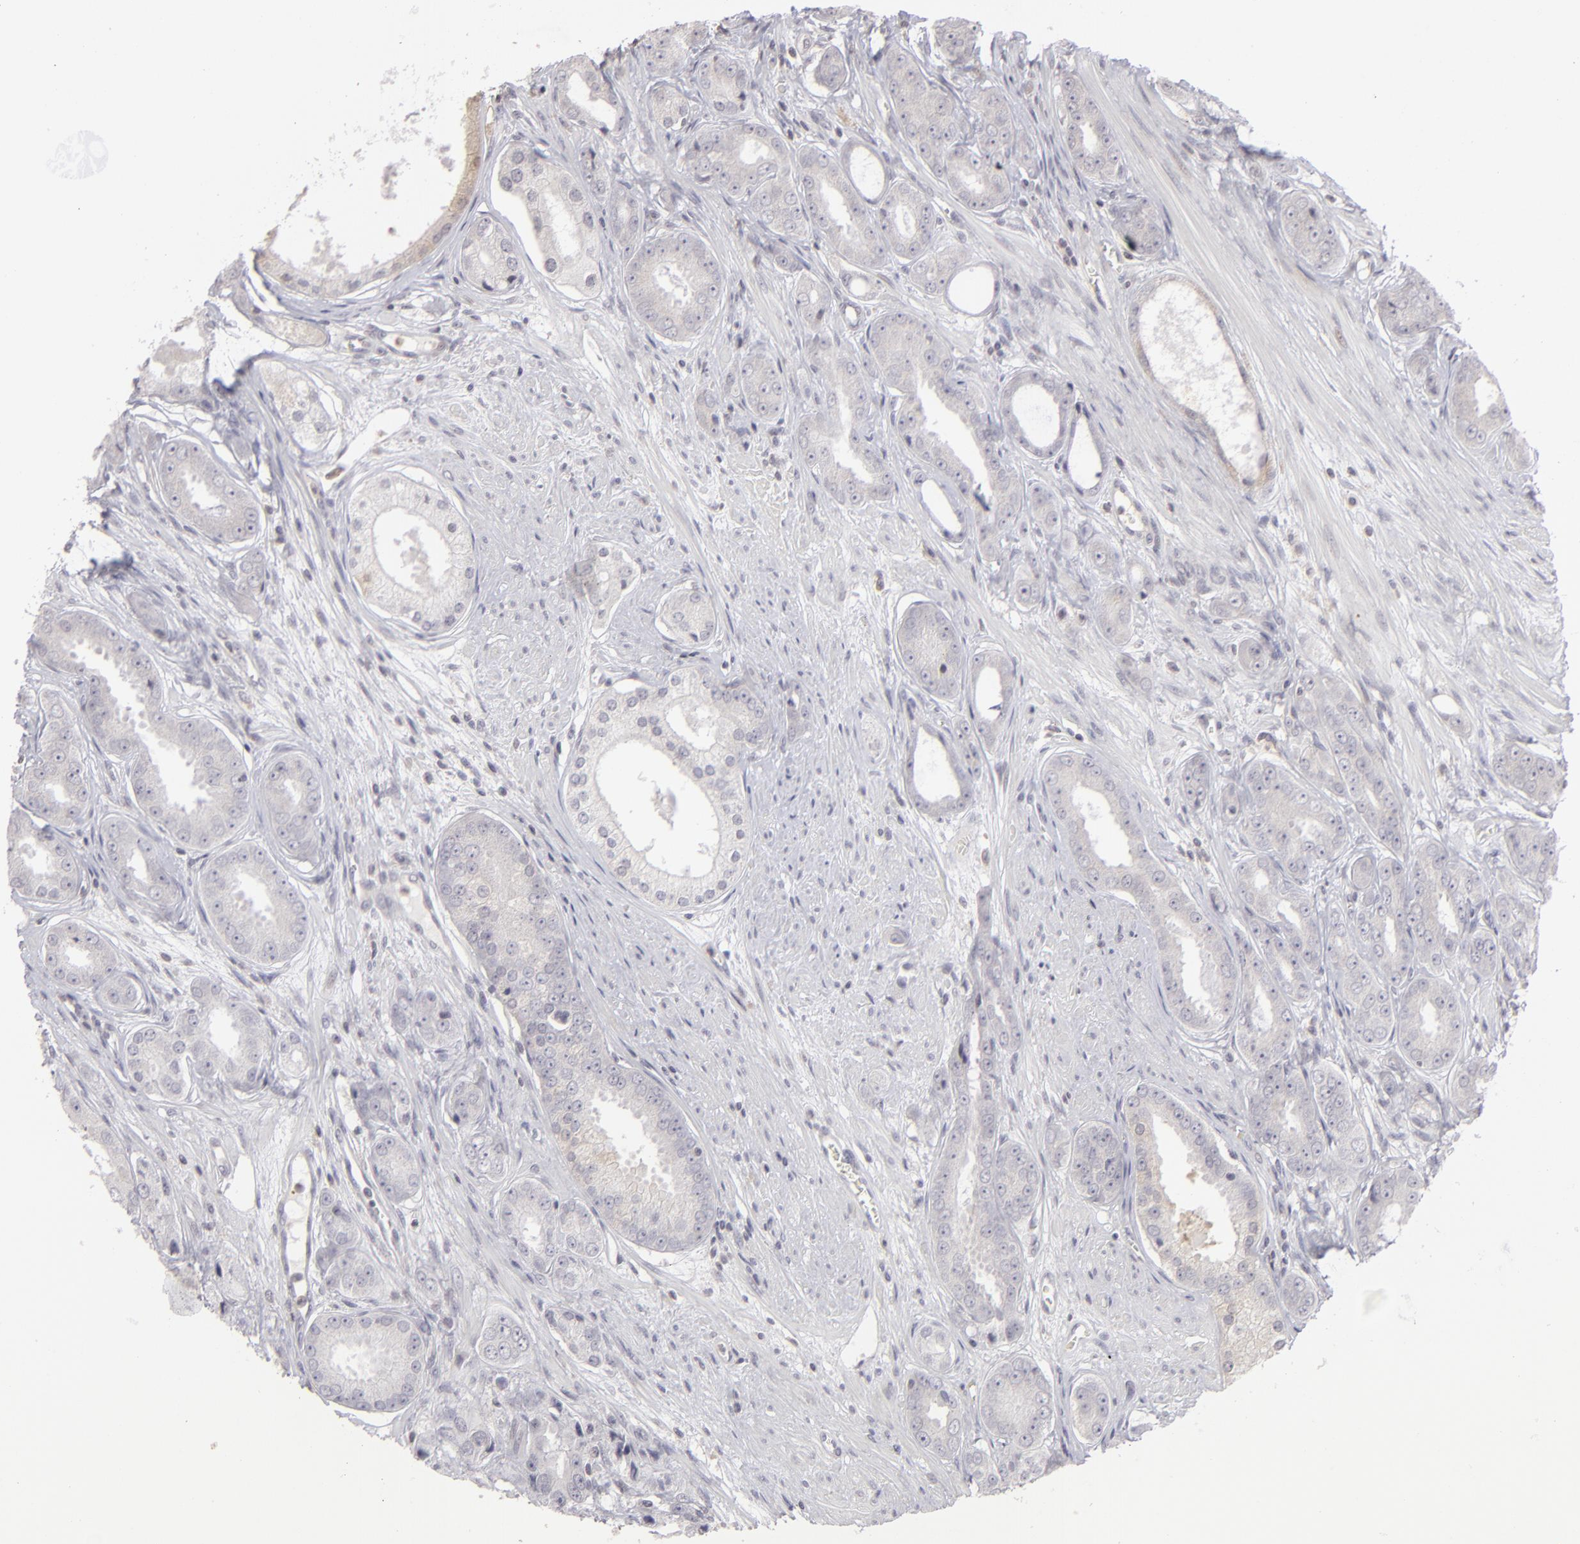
{"staining": {"intensity": "negative", "quantity": "none", "location": "none"}, "tissue": "prostate cancer", "cell_type": "Tumor cells", "image_type": "cancer", "snomed": [{"axis": "morphology", "description": "Adenocarcinoma, Medium grade"}, {"axis": "topography", "description": "Prostate"}], "caption": "Tumor cells show no significant protein positivity in adenocarcinoma (medium-grade) (prostate).", "gene": "CLDN2", "patient": {"sex": "male", "age": 53}}